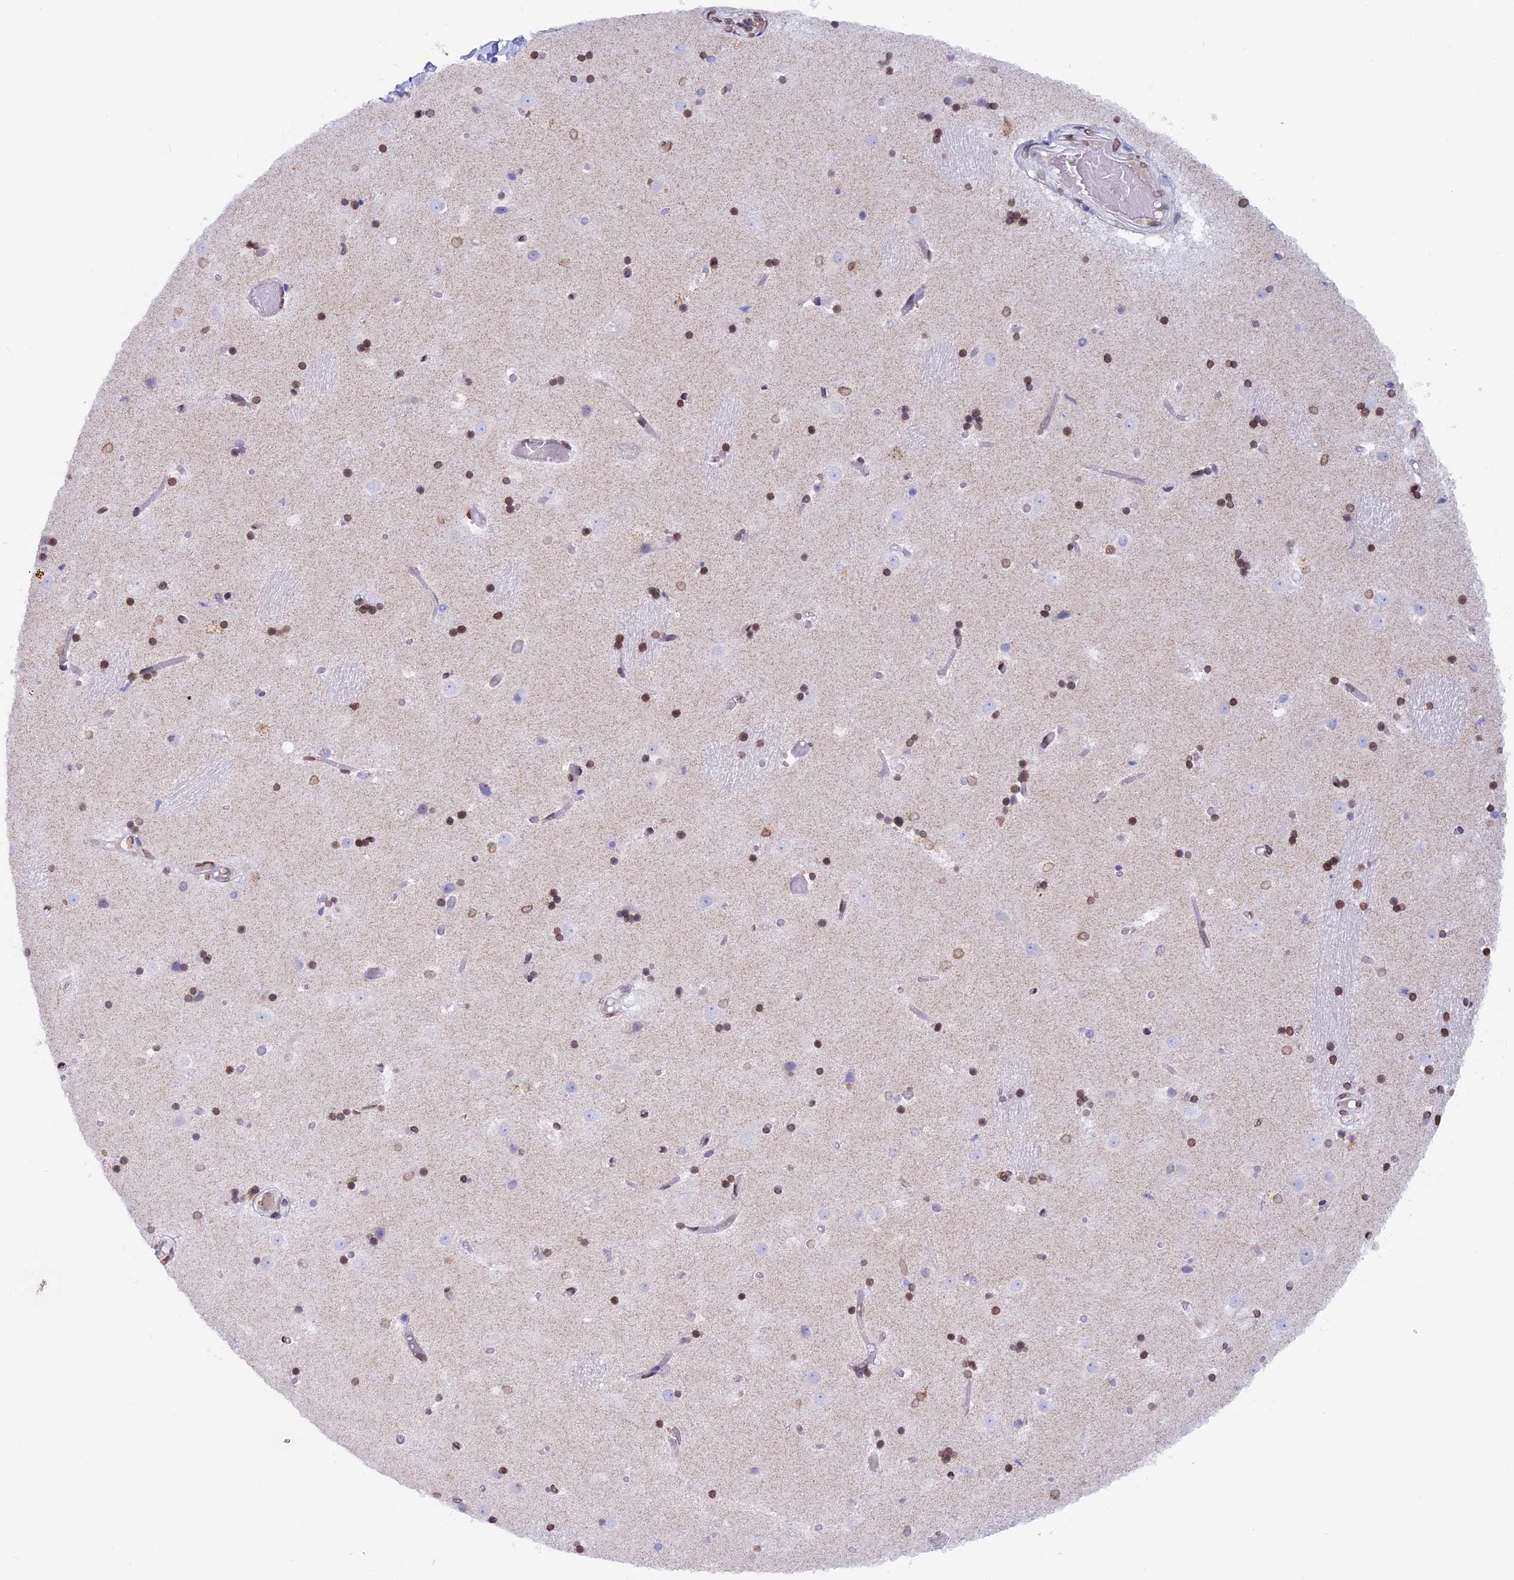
{"staining": {"intensity": "moderate", "quantity": ">75%", "location": "cytoplasmic/membranous,nuclear"}, "tissue": "caudate", "cell_type": "Glial cells", "image_type": "normal", "snomed": [{"axis": "morphology", "description": "Normal tissue, NOS"}, {"axis": "topography", "description": "Lateral ventricle wall"}], "caption": "Moderate cytoplasmic/membranous,nuclear expression is appreciated in about >75% of glial cells in benign caudate. (DAB (3,3'-diaminobenzidine) IHC with brightfield microscopy, high magnification).", "gene": "TMPRSS7", "patient": {"sex": "female", "age": 52}}